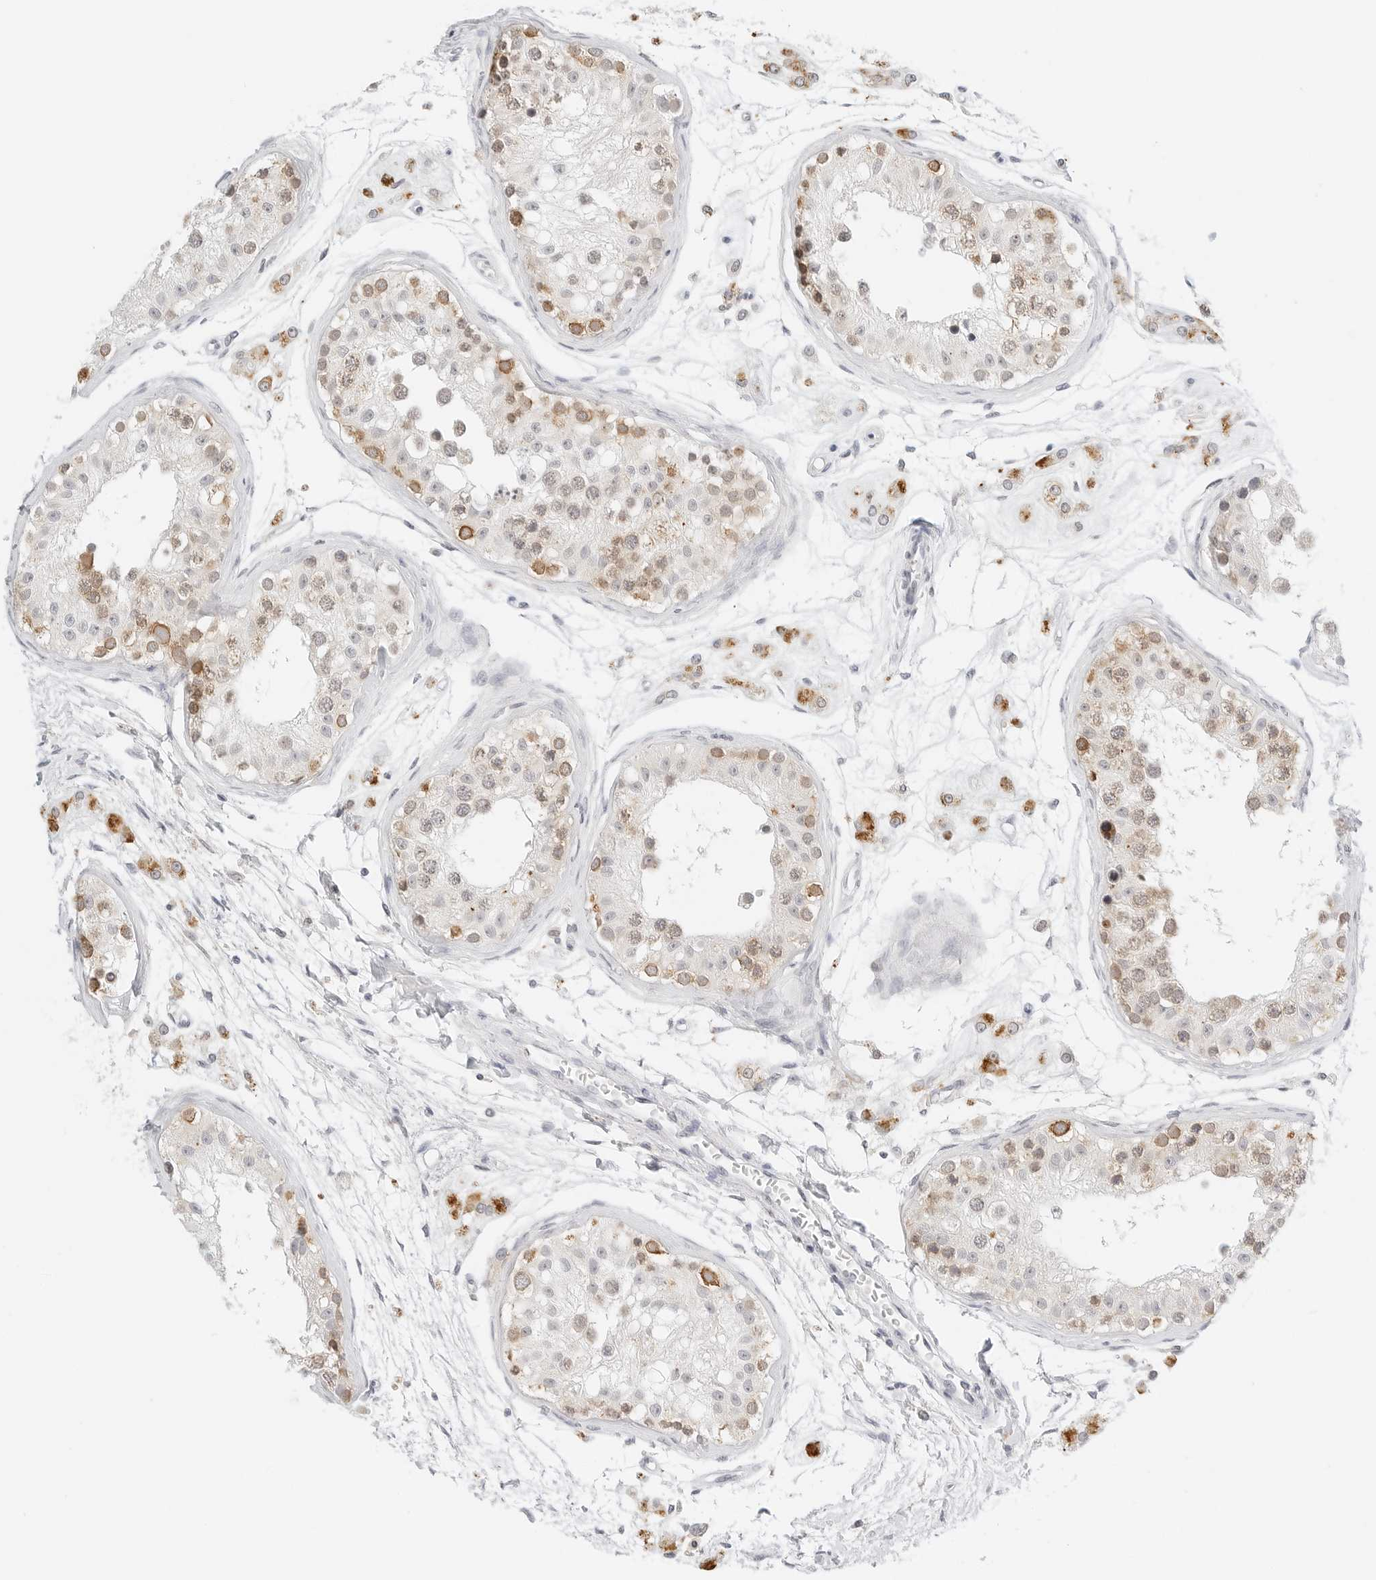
{"staining": {"intensity": "moderate", "quantity": "25%-75%", "location": "cytoplasmic/membranous,nuclear"}, "tissue": "testis", "cell_type": "Cells in seminiferous ducts", "image_type": "normal", "snomed": [{"axis": "morphology", "description": "Normal tissue, NOS"}, {"axis": "morphology", "description": "Adenocarcinoma, metastatic, NOS"}, {"axis": "topography", "description": "Testis"}], "caption": "The micrograph shows a brown stain indicating the presence of a protein in the cytoplasmic/membranous,nuclear of cells in seminiferous ducts in testis.", "gene": "NEO1", "patient": {"sex": "male", "age": 26}}